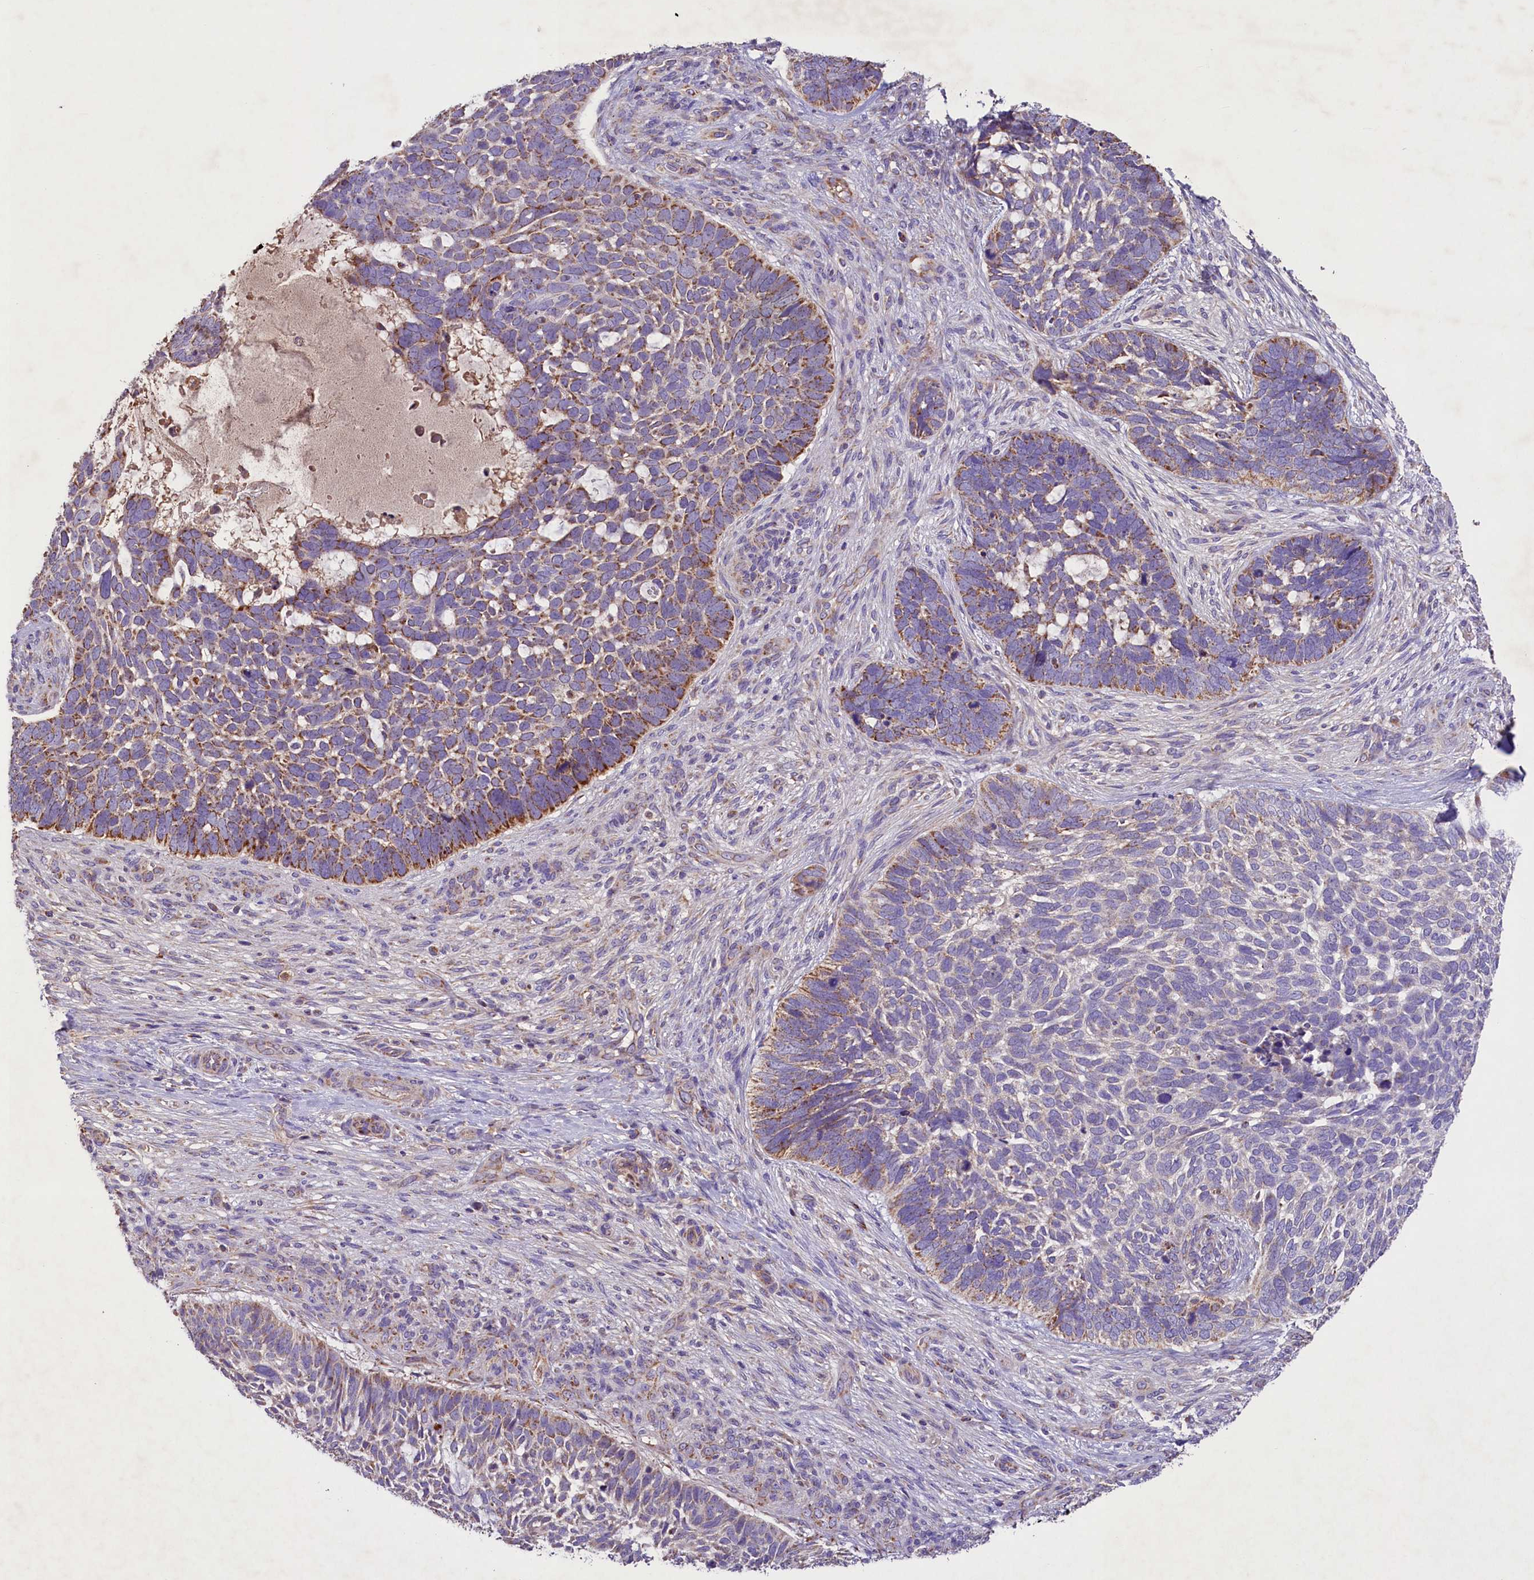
{"staining": {"intensity": "moderate", "quantity": "<25%", "location": "cytoplasmic/membranous"}, "tissue": "skin cancer", "cell_type": "Tumor cells", "image_type": "cancer", "snomed": [{"axis": "morphology", "description": "Basal cell carcinoma"}, {"axis": "topography", "description": "Skin"}], "caption": "Protein expression analysis of skin cancer (basal cell carcinoma) displays moderate cytoplasmic/membranous positivity in about <25% of tumor cells.", "gene": "PMPCB", "patient": {"sex": "male", "age": 88}}